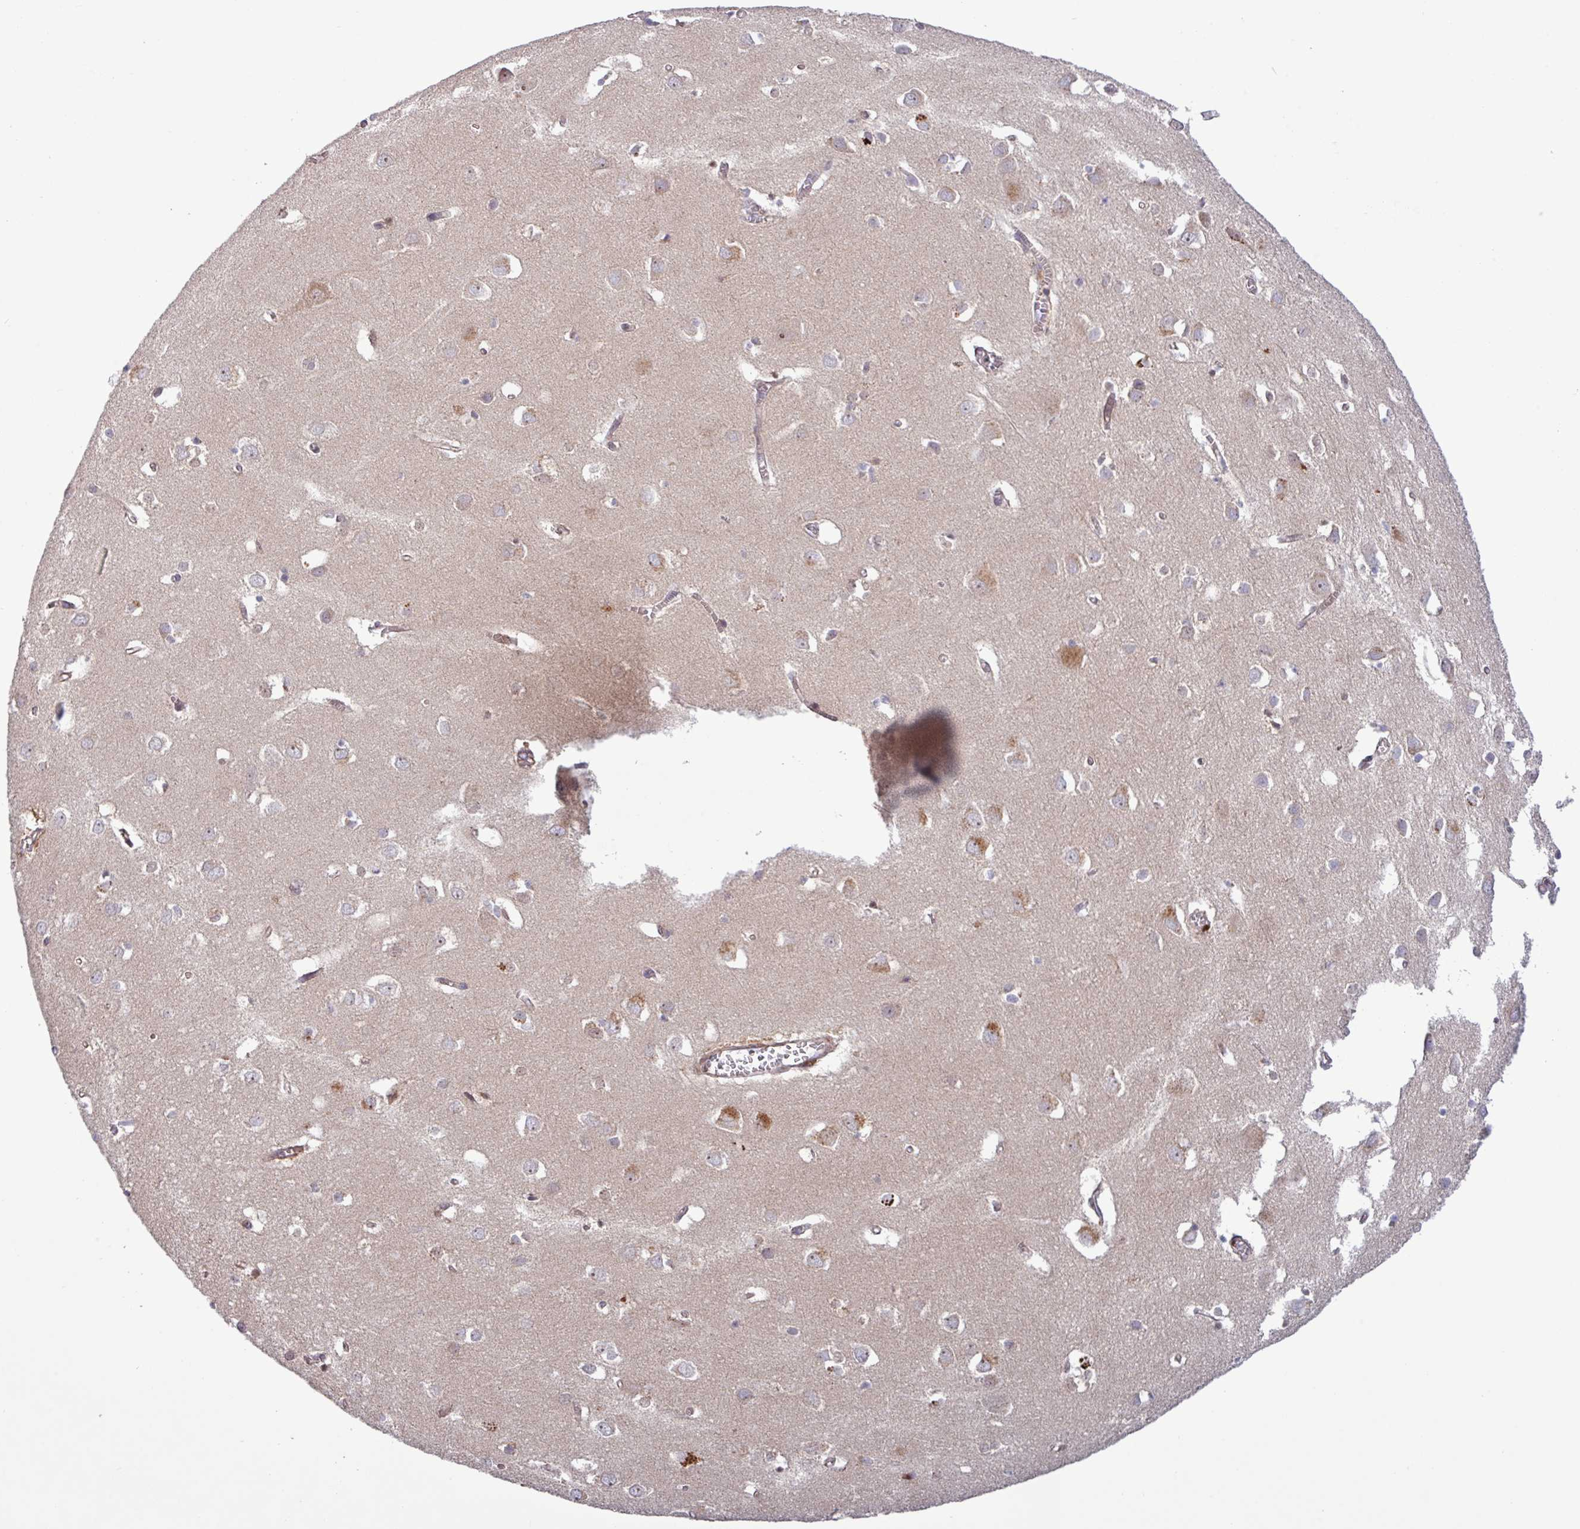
{"staining": {"intensity": "negative", "quantity": "none", "location": "none"}, "tissue": "cerebral cortex", "cell_type": "Endothelial cells", "image_type": "normal", "snomed": [{"axis": "morphology", "description": "Normal tissue, NOS"}, {"axis": "topography", "description": "Cerebral cortex"}], "caption": "The photomicrograph reveals no significant positivity in endothelial cells of cerebral cortex. (DAB immunohistochemistry with hematoxylin counter stain).", "gene": "TNFSF12", "patient": {"sex": "male", "age": 70}}